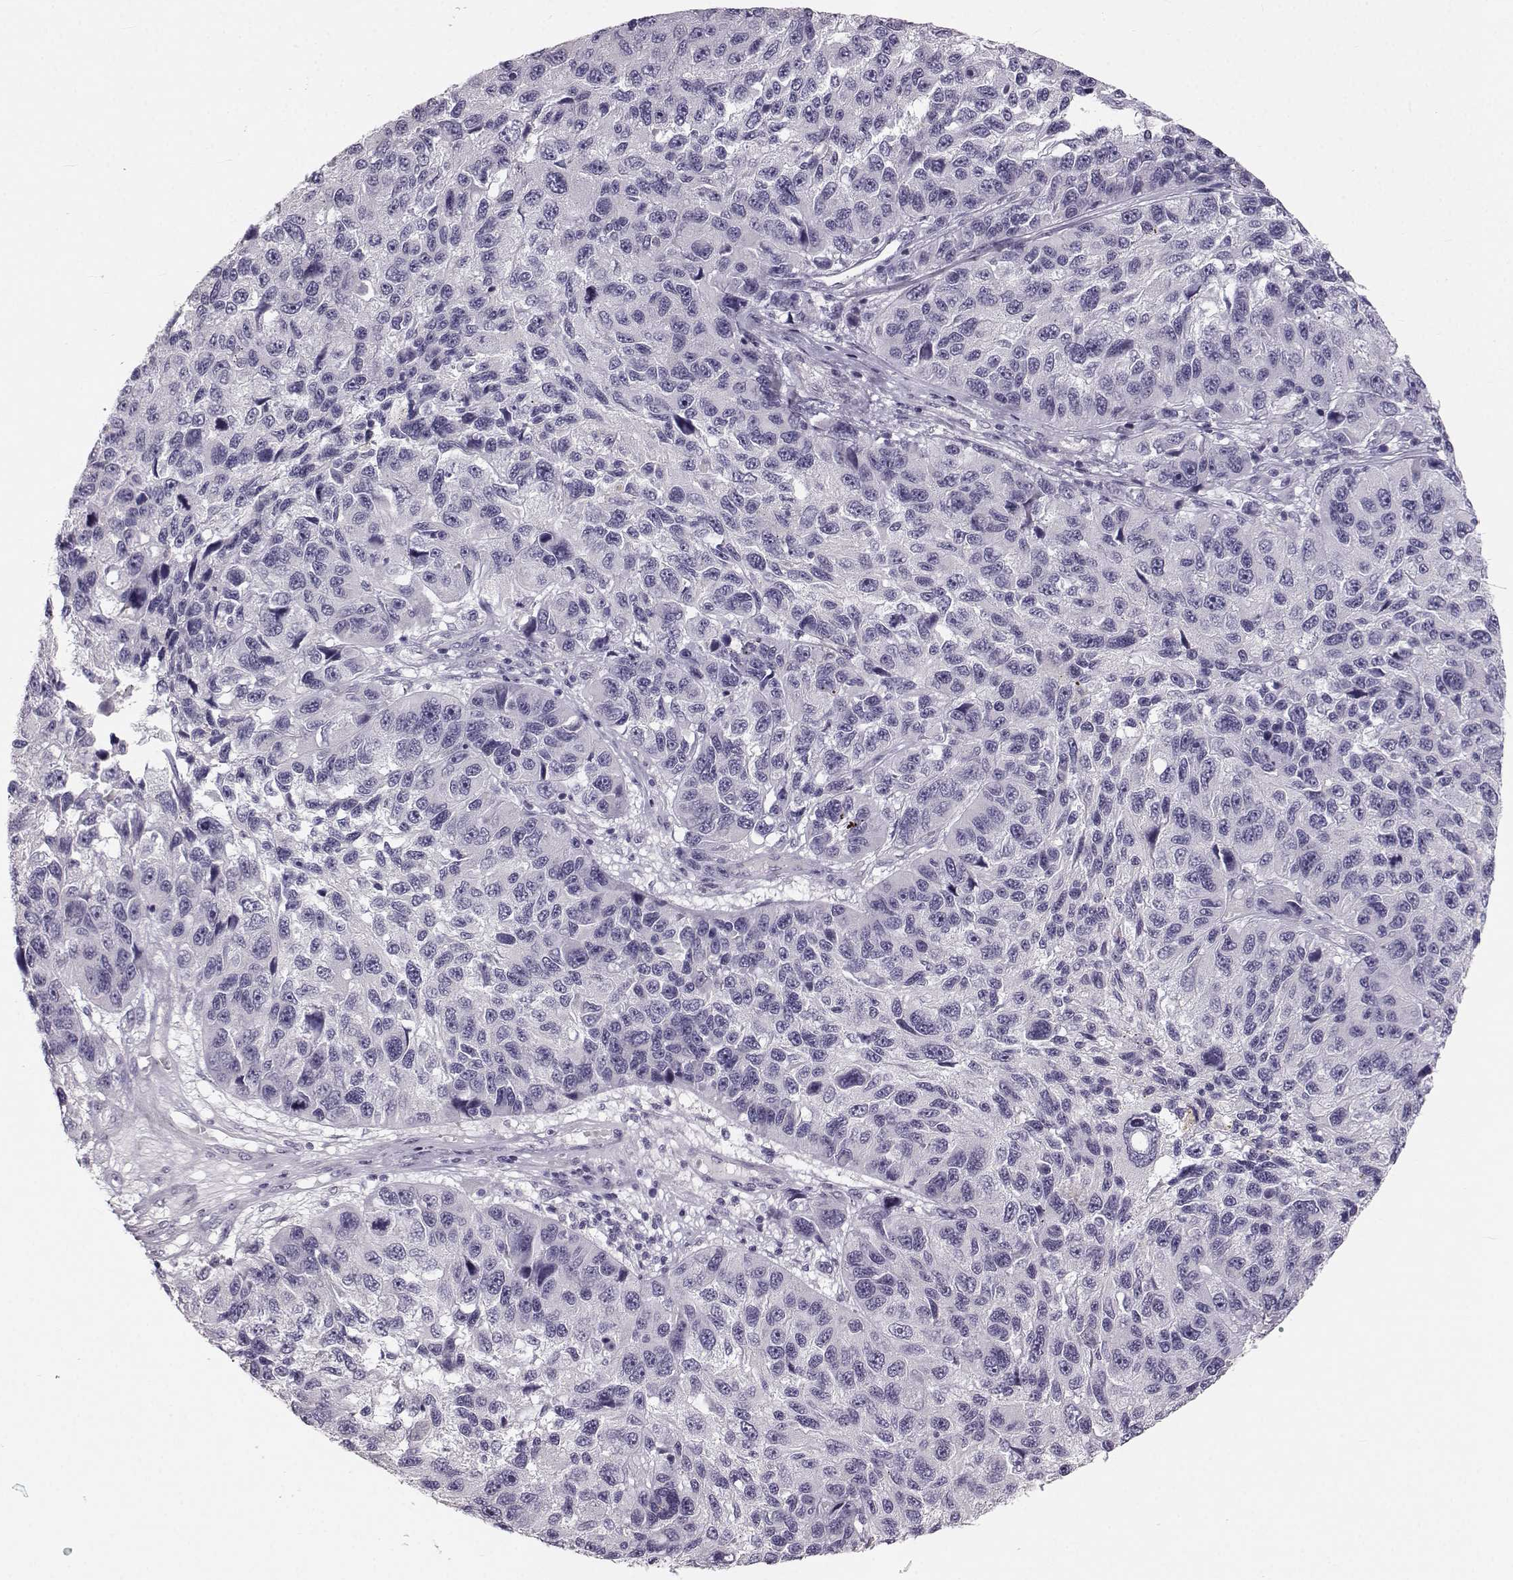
{"staining": {"intensity": "negative", "quantity": "none", "location": "none"}, "tissue": "melanoma", "cell_type": "Tumor cells", "image_type": "cancer", "snomed": [{"axis": "morphology", "description": "Malignant melanoma, NOS"}, {"axis": "topography", "description": "Skin"}], "caption": "DAB (3,3'-diaminobenzidine) immunohistochemical staining of malignant melanoma displays no significant positivity in tumor cells.", "gene": "OIP5", "patient": {"sex": "male", "age": 53}}